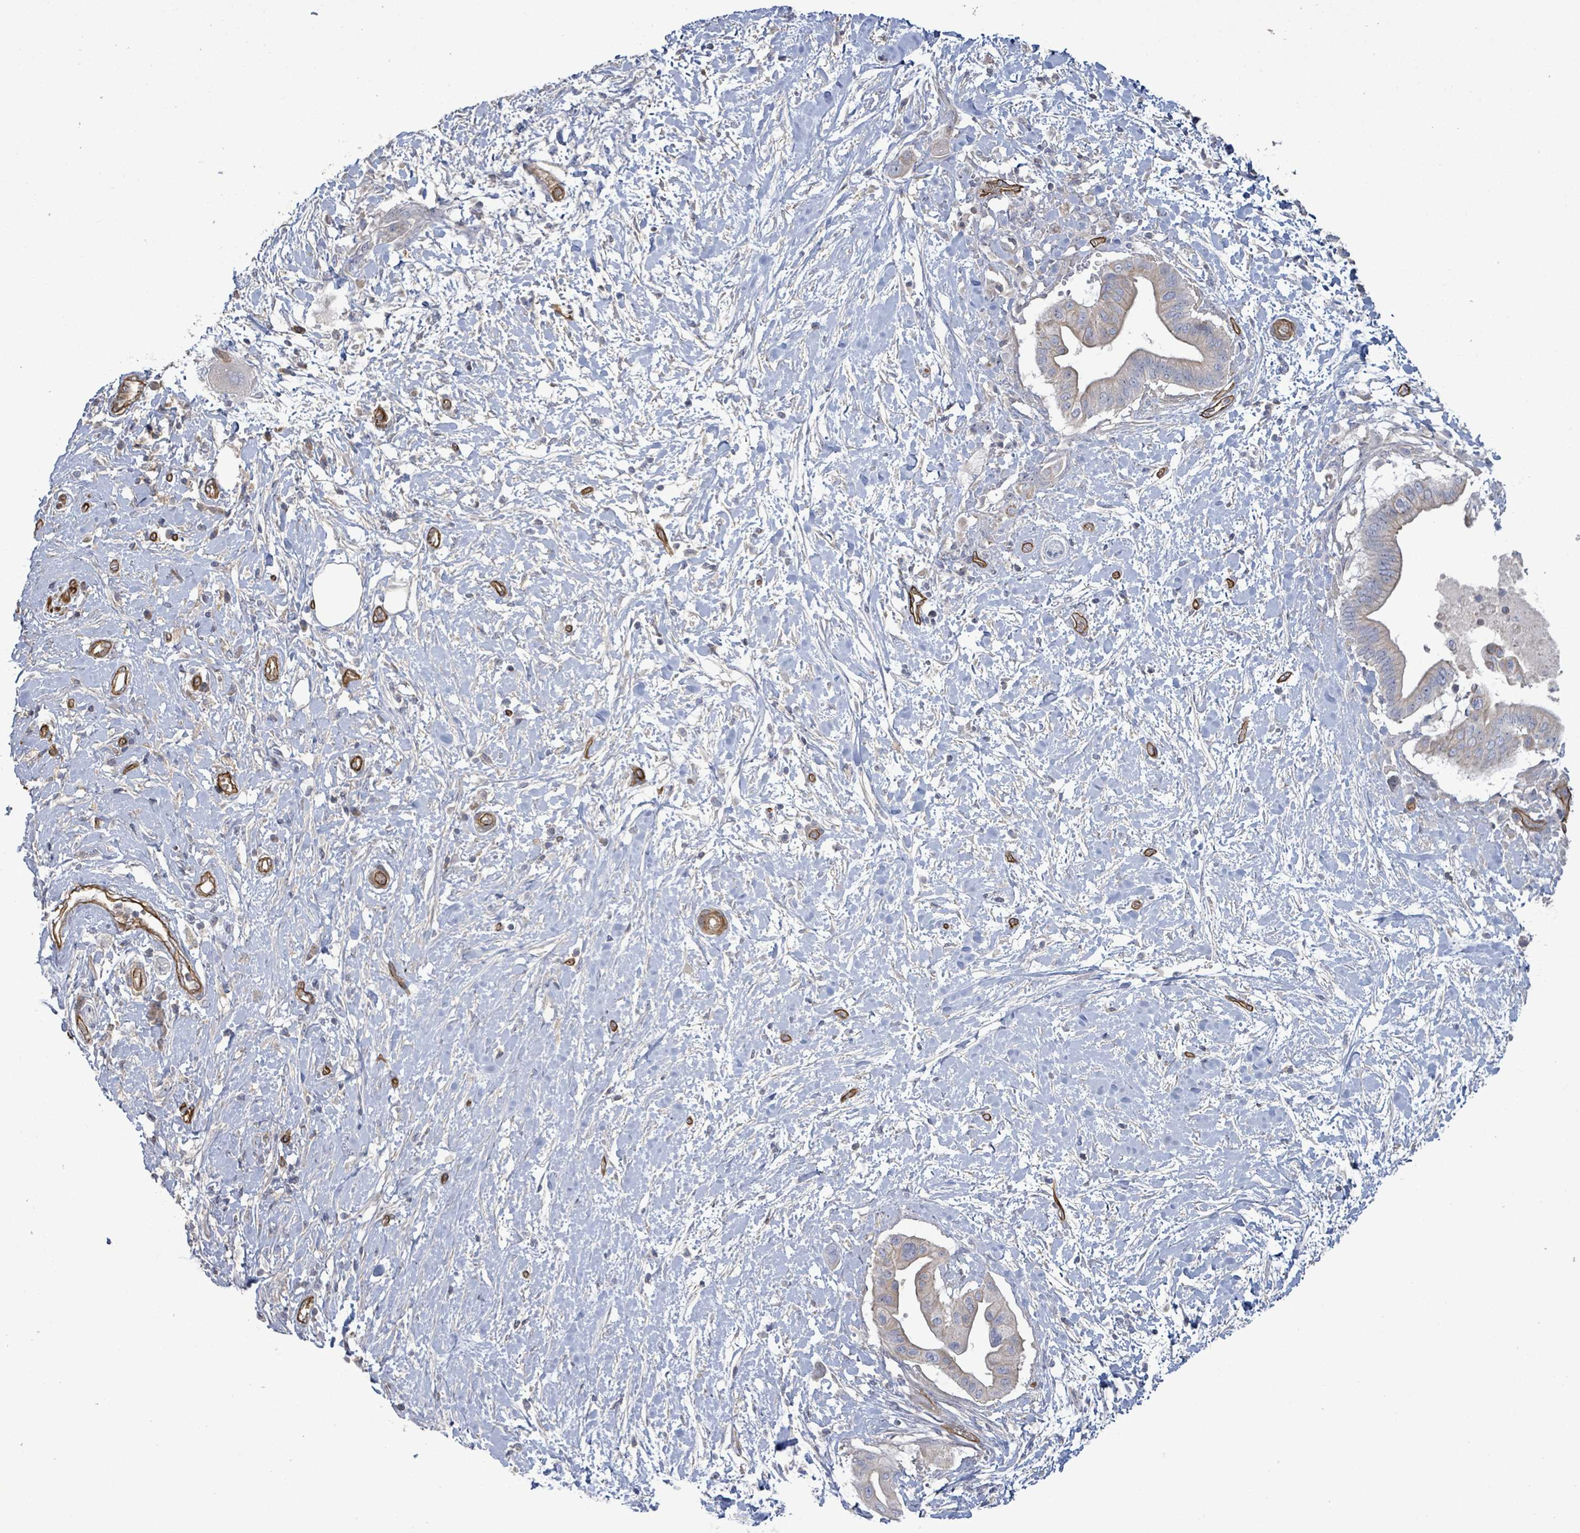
{"staining": {"intensity": "weak", "quantity": "<25%", "location": "cytoplasmic/membranous"}, "tissue": "pancreatic cancer", "cell_type": "Tumor cells", "image_type": "cancer", "snomed": [{"axis": "morphology", "description": "Adenocarcinoma, NOS"}, {"axis": "topography", "description": "Pancreas"}], "caption": "Micrograph shows no significant protein positivity in tumor cells of adenocarcinoma (pancreatic).", "gene": "KANK3", "patient": {"sex": "male", "age": 68}}